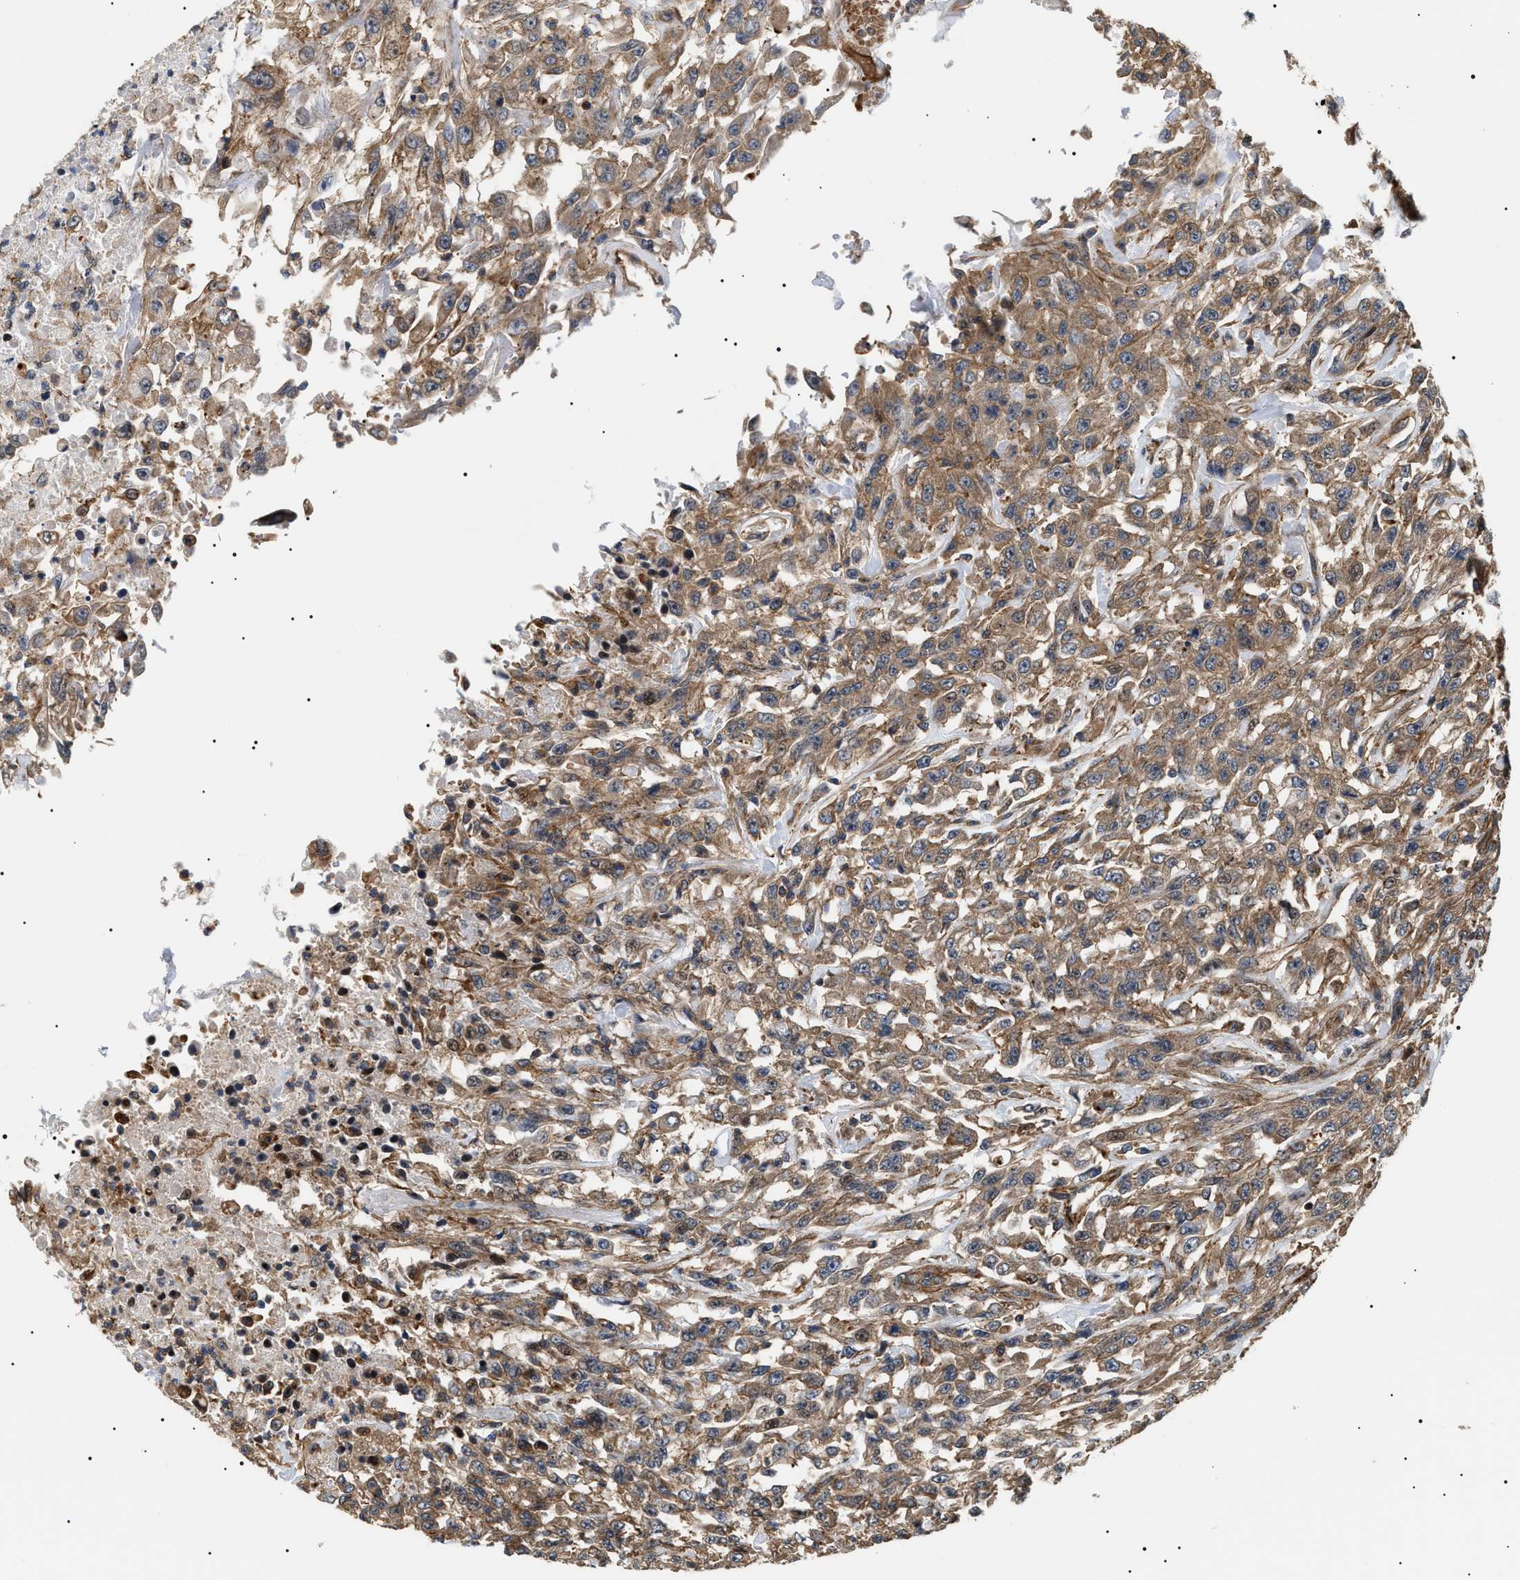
{"staining": {"intensity": "weak", "quantity": ">75%", "location": "cytoplasmic/membranous"}, "tissue": "urothelial cancer", "cell_type": "Tumor cells", "image_type": "cancer", "snomed": [{"axis": "morphology", "description": "Urothelial carcinoma, High grade"}, {"axis": "topography", "description": "Urinary bladder"}], "caption": "The histopathology image exhibits staining of urothelial cancer, revealing weak cytoplasmic/membranous protein staining (brown color) within tumor cells.", "gene": "SH3GLB2", "patient": {"sex": "male", "age": 46}}